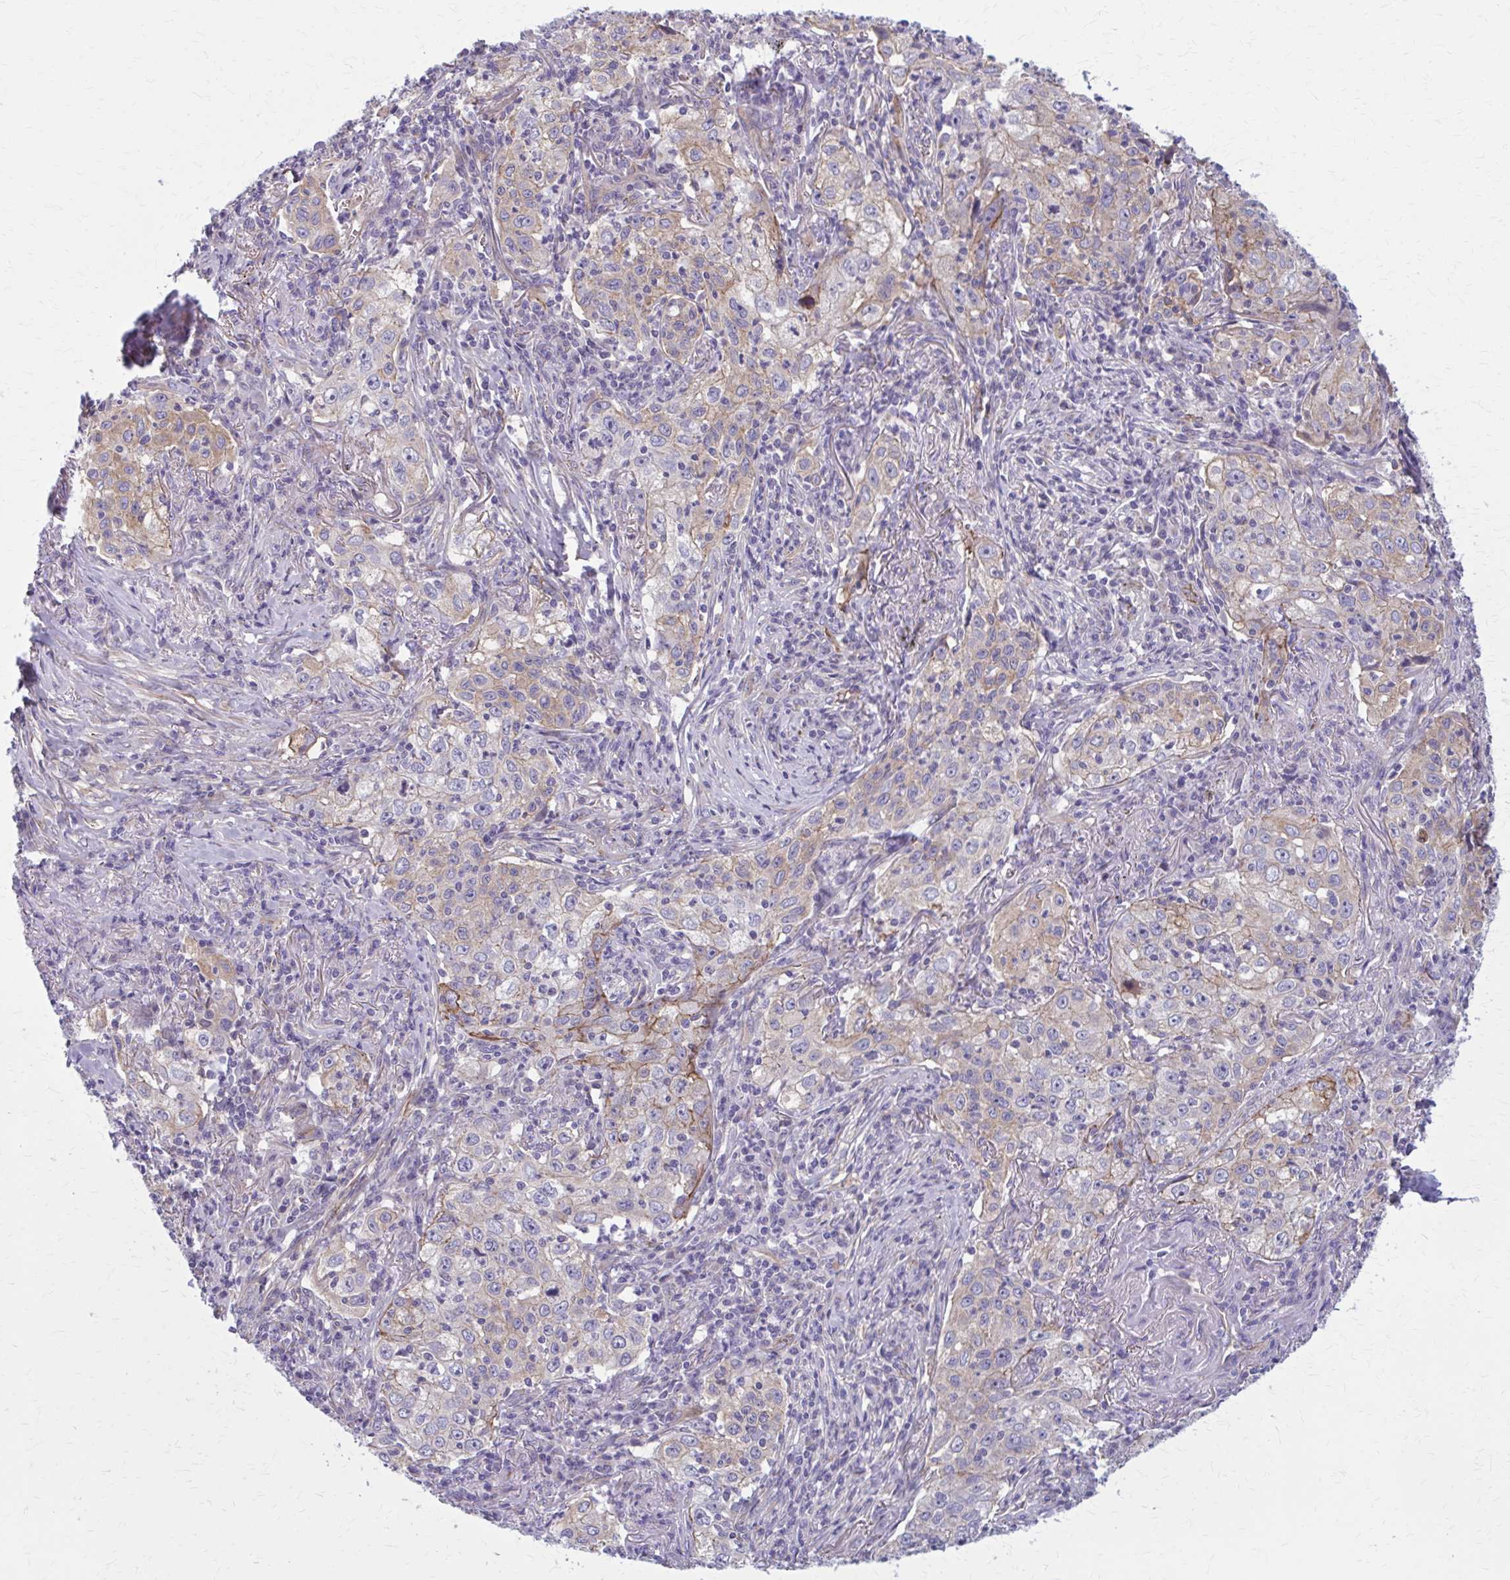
{"staining": {"intensity": "moderate", "quantity": "<25%", "location": "cytoplasmic/membranous"}, "tissue": "lung cancer", "cell_type": "Tumor cells", "image_type": "cancer", "snomed": [{"axis": "morphology", "description": "Squamous cell carcinoma, NOS"}, {"axis": "topography", "description": "Lung"}], "caption": "The micrograph reveals immunohistochemical staining of lung cancer (squamous cell carcinoma). There is moderate cytoplasmic/membranous expression is identified in approximately <25% of tumor cells.", "gene": "ZDHHC7", "patient": {"sex": "male", "age": 71}}